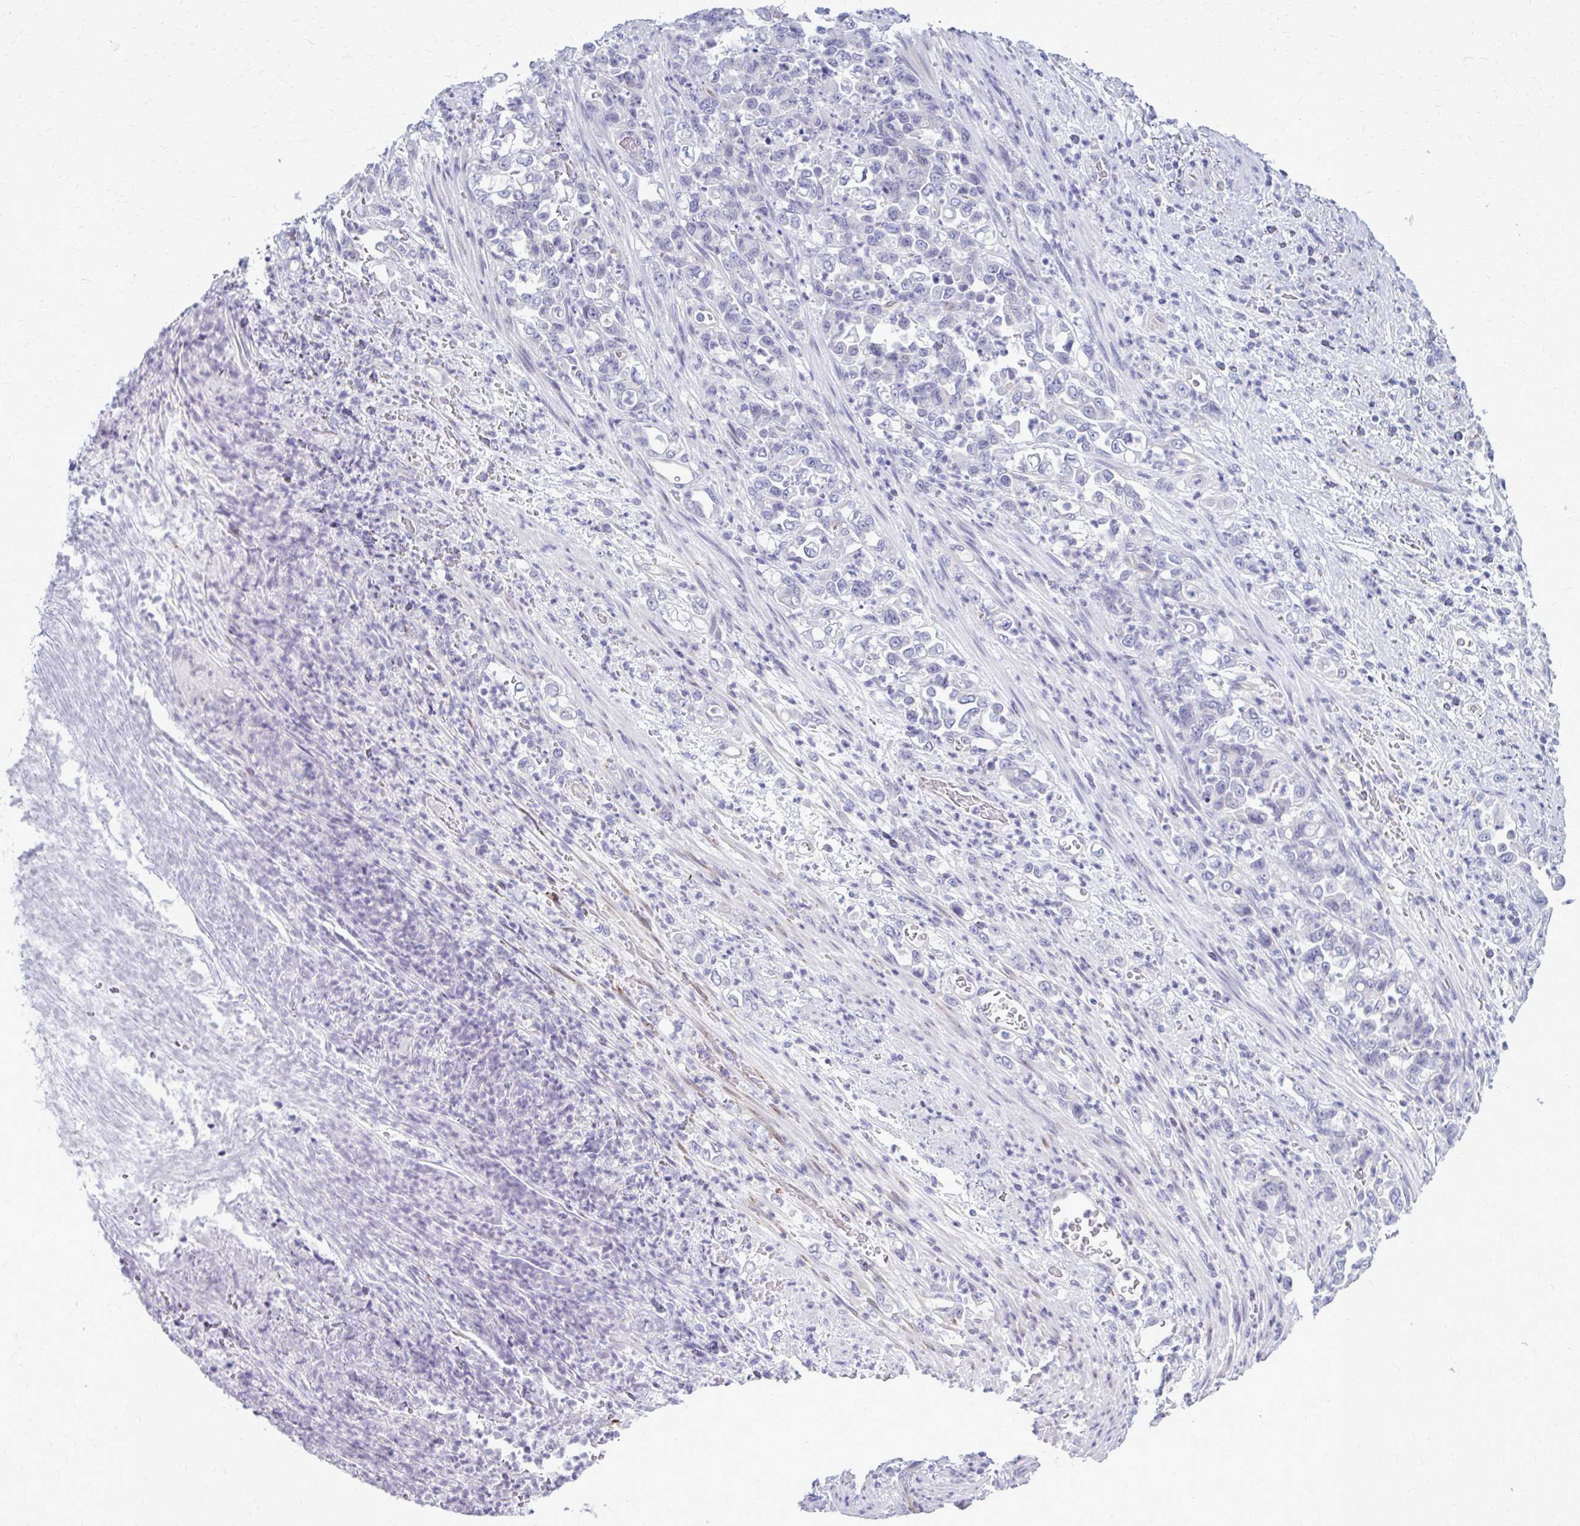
{"staining": {"intensity": "negative", "quantity": "none", "location": "none"}, "tissue": "stomach cancer", "cell_type": "Tumor cells", "image_type": "cancer", "snomed": [{"axis": "morphology", "description": "Normal tissue, NOS"}, {"axis": "morphology", "description": "Adenocarcinoma, NOS"}, {"axis": "topography", "description": "Stomach"}], "caption": "An immunohistochemistry photomicrograph of adenocarcinoma (stomach) is shown. There is no staining in tumor cells of adenocarcinoma (stomach). (IHC, brightfield microscopy, high magnification).", "gene": "CASQ2", "patient": {"sex": "female", "age": 79}}